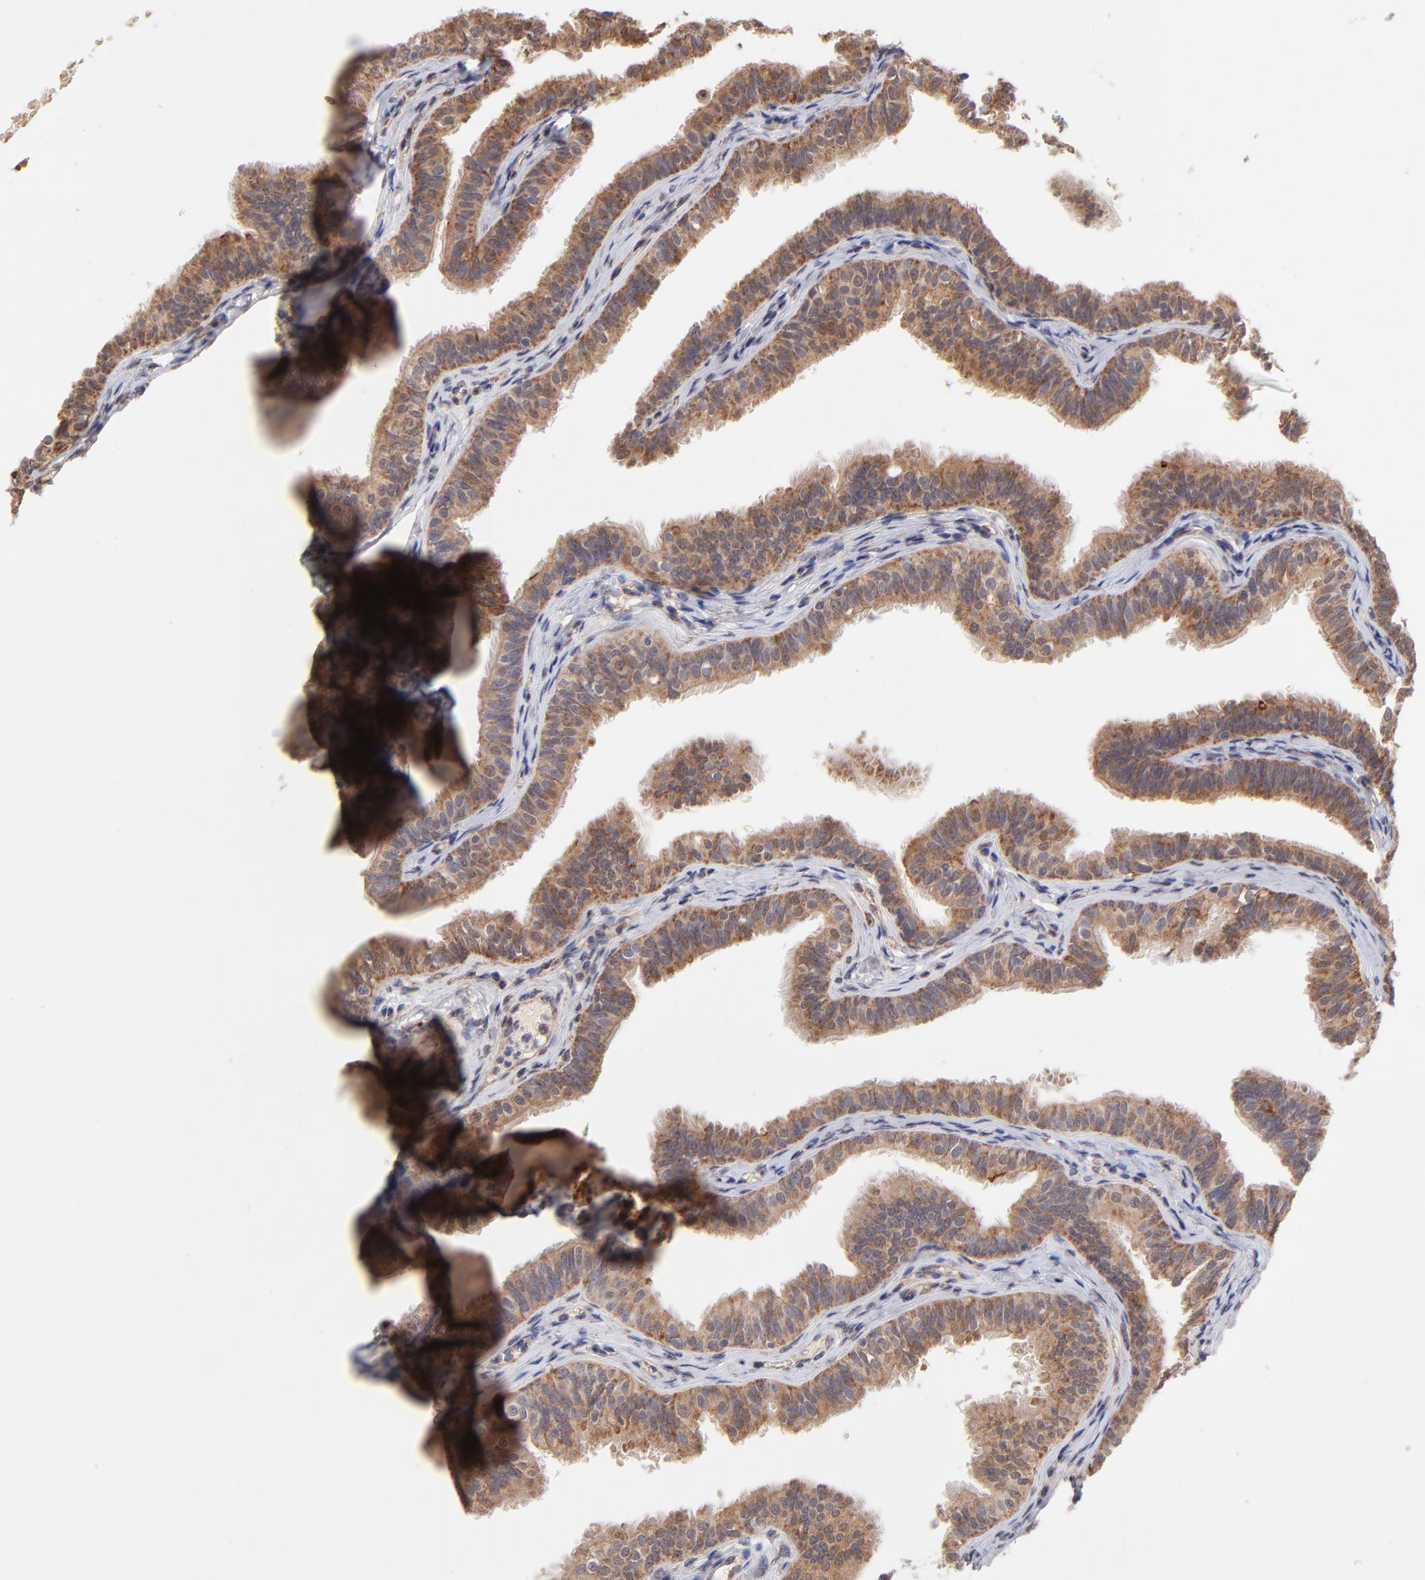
{"staining": {"intensity": "moderate", "quantity": ">75%", "location": "cytoplasmic/membranous"}, "tissue": "fallopian tube", "cell_type": "Glandular cells", "image_type": "normal", "snomed": [{"axis": "morphology", "description": "Normal tissue, NOS"}, {"axis": "morphology", "description": "Dermoid, NOS"}, {"axis": "topography", "description": "Fallopian tube"}], "caption": "IHC (DAB (3,3'-diaminobenzidine)) staining of unremarkable human fallopian tube displays moderate cytoplasmic/membranous protein staining in about >75% of glandular cells.", "gene": "UBE2H", "patient": {"sex": "female", "age": 33}}